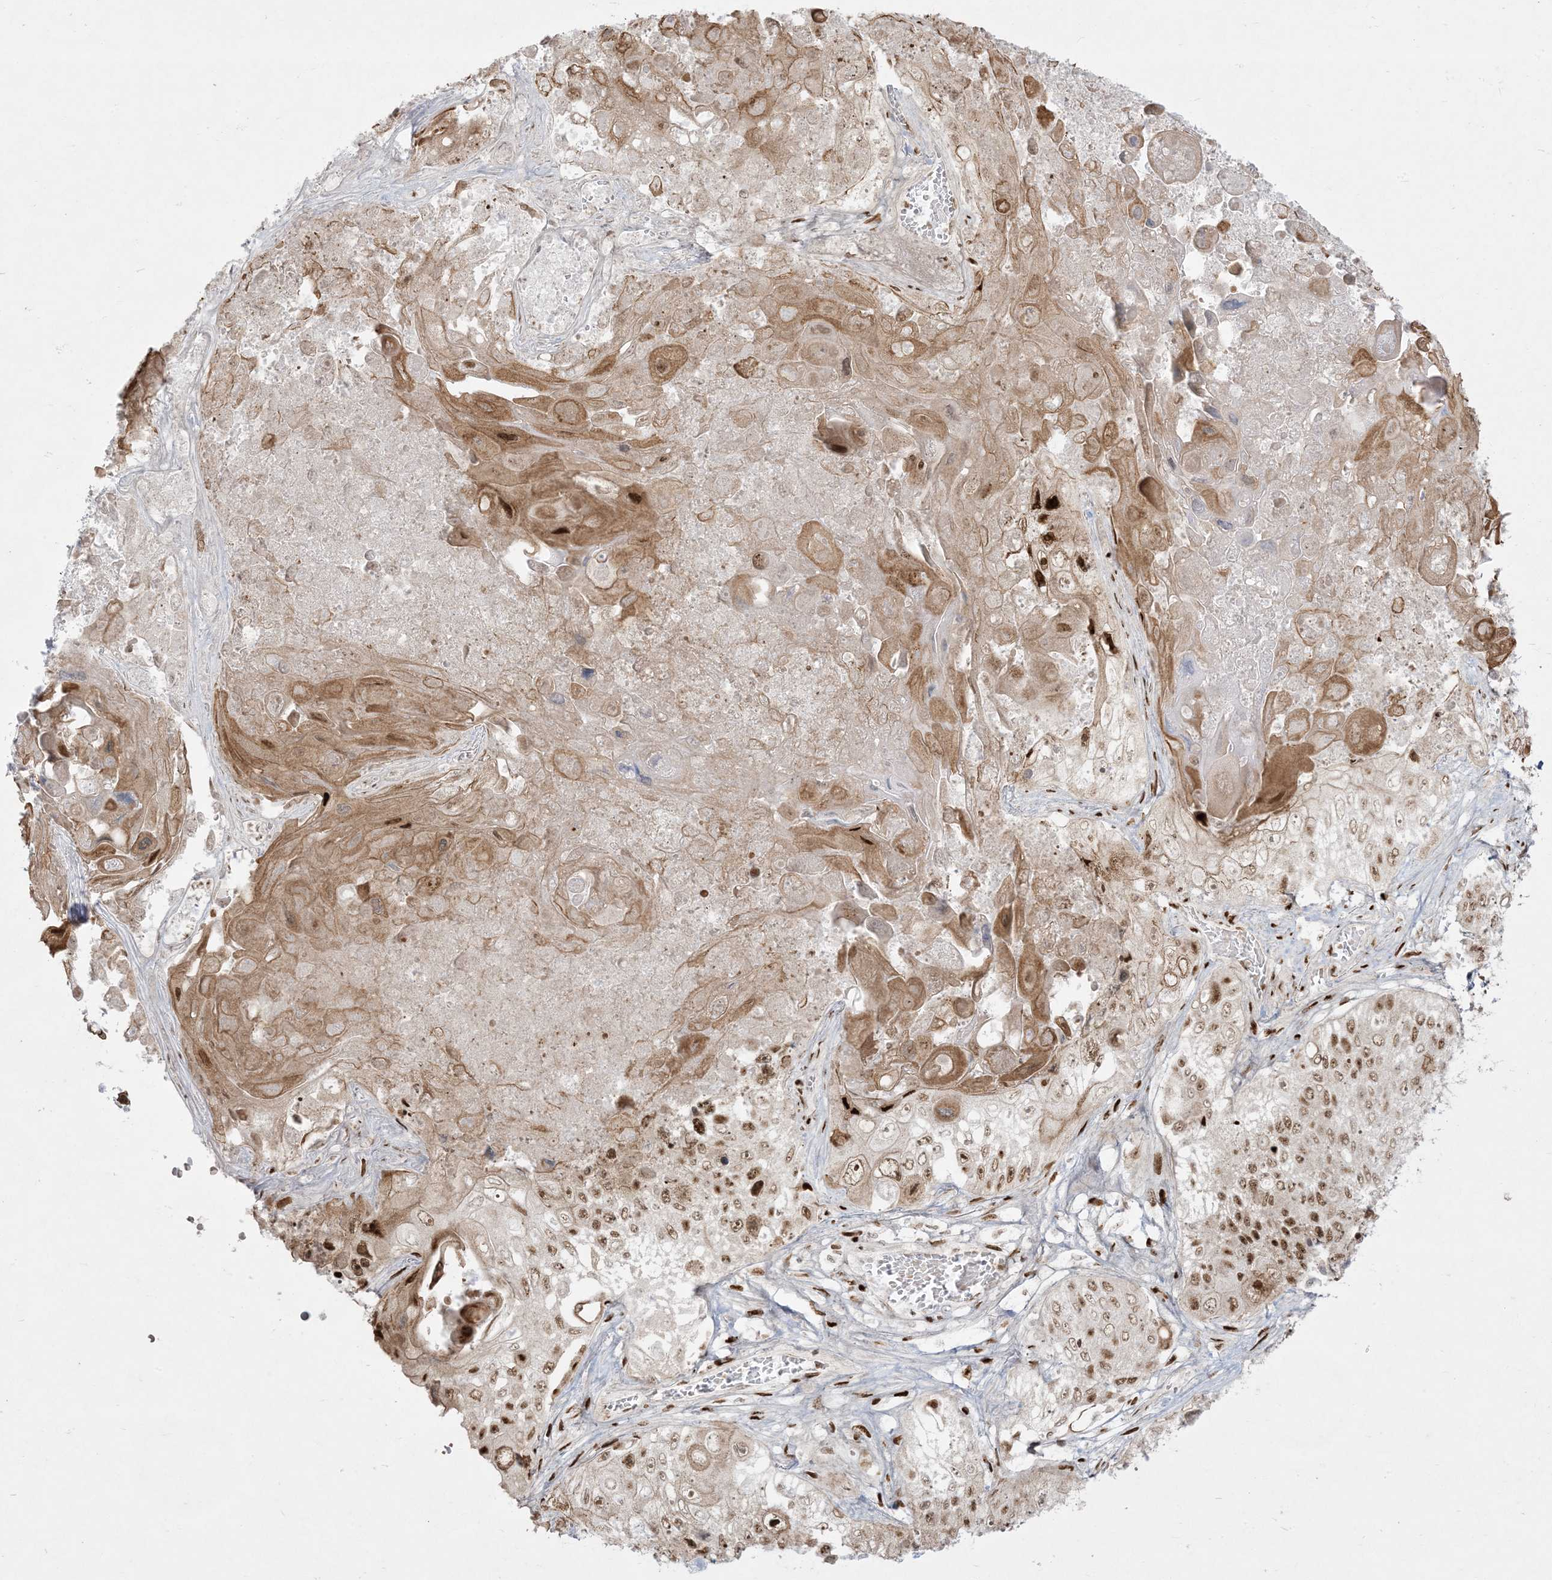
{"staining": {"intensity": "strong", "quantity": "25%-75%", "location": "cytoplasmic/membranous,nuclear"}, "tissue": "lung cancer", "cell_type": "Tumor cells", "image_type": "cancer", "snomed": [{"axis": "morphology", "description": "Squamous cell carcinoma, NOS"}, {"axis": "topography", "description": "Lung"}], "caption": "Lung cancer (squamous cell carcinoma) stained with a brown dye displays strong cytoplasmic/membranous and nuclear positive staining in approximately 25%-75% of tumor cells.", "gene": "RBM10", "patient": {"sex": "male", "age": 61}}